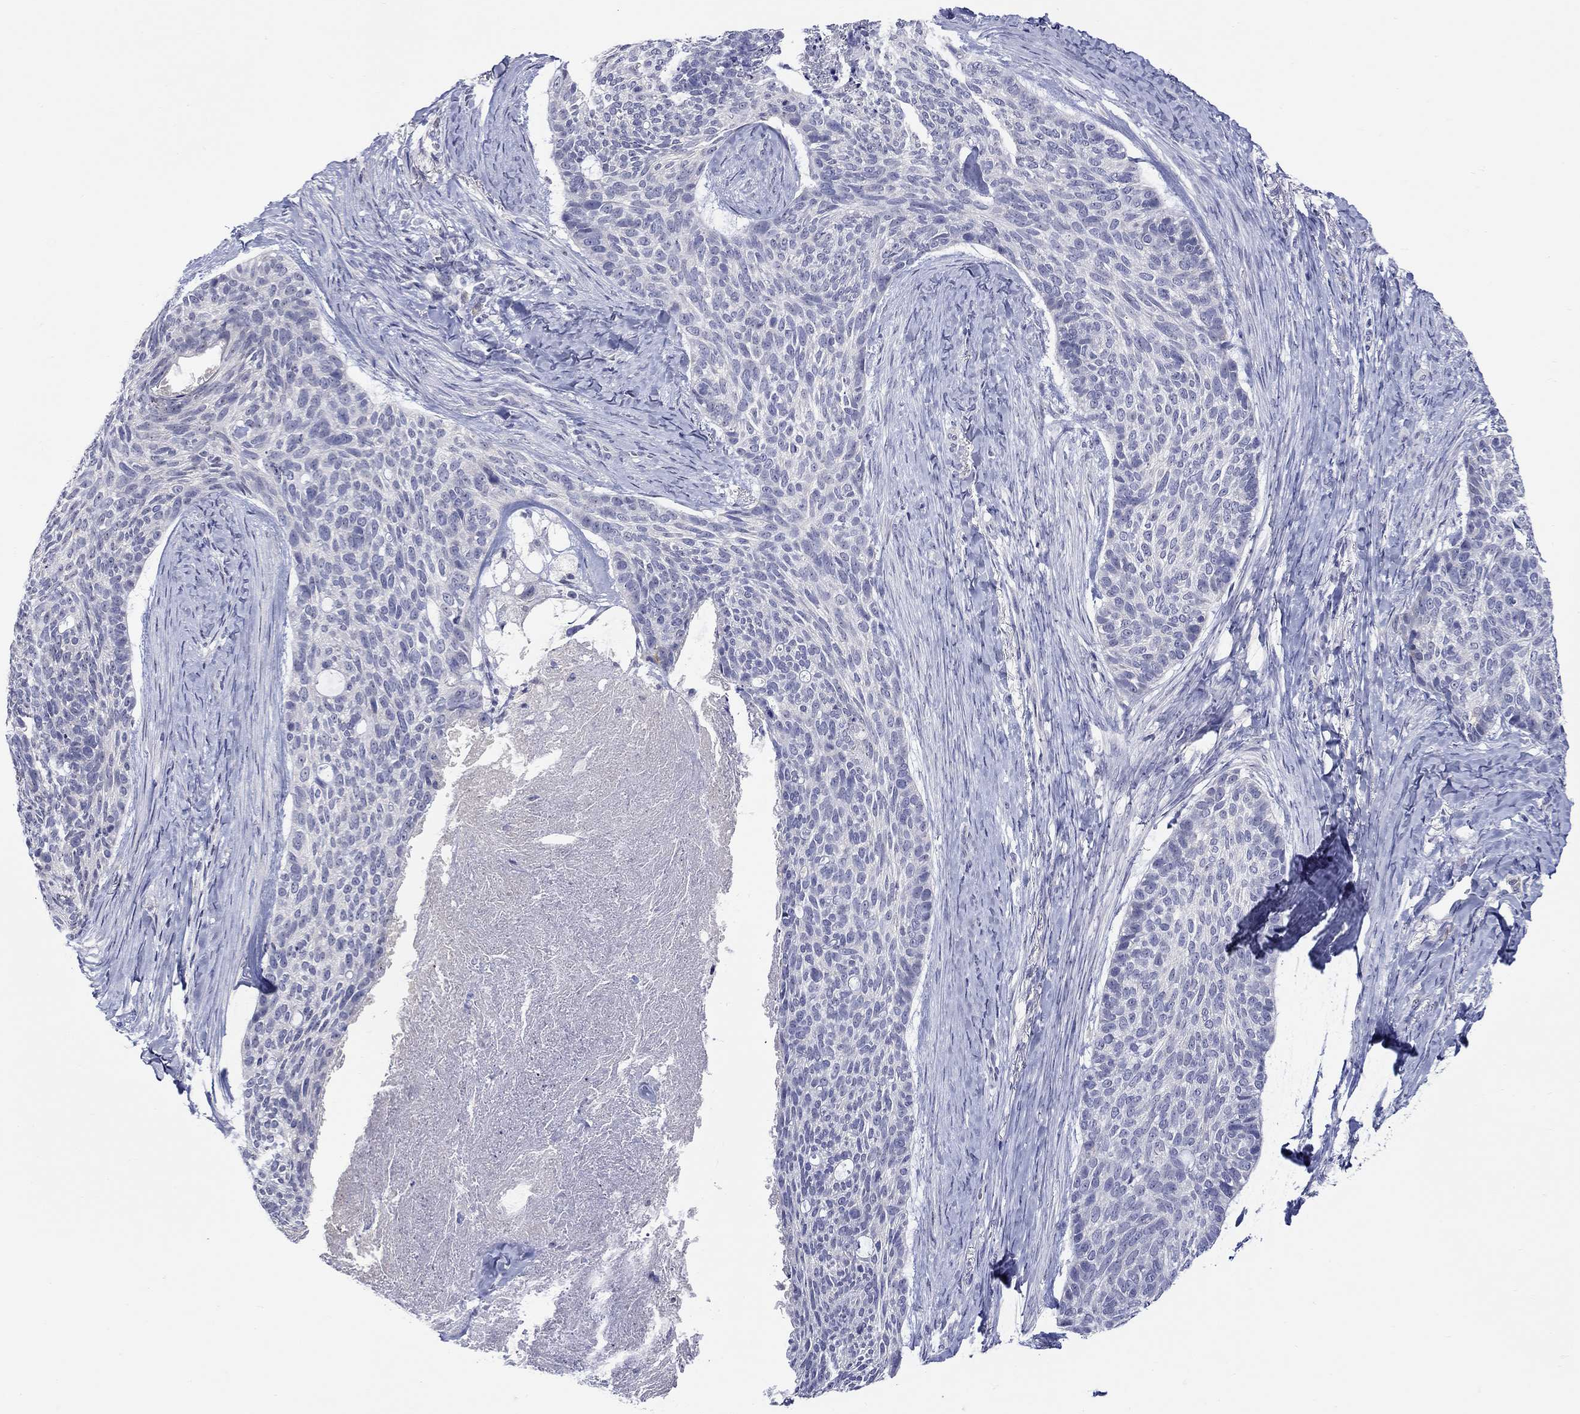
{"staining": {"intensity": "negative", "quantity": "none", "location": "none"}, "tissue": "skin cancer", "cell_type": "Tumor cells", "image_type": "cancer", "snomed": [{"axis": "morphology", "description": "Basal cell carcinoma"}, {"axis": "topography", "description": "Skin"}], "caption": "IHC histopathology image of human skin cancer stained for a protein (brown), which displays no expression in tumor cells.", "gene": "SLC30A3", "patient": {"sex": "female", "age": 69}}